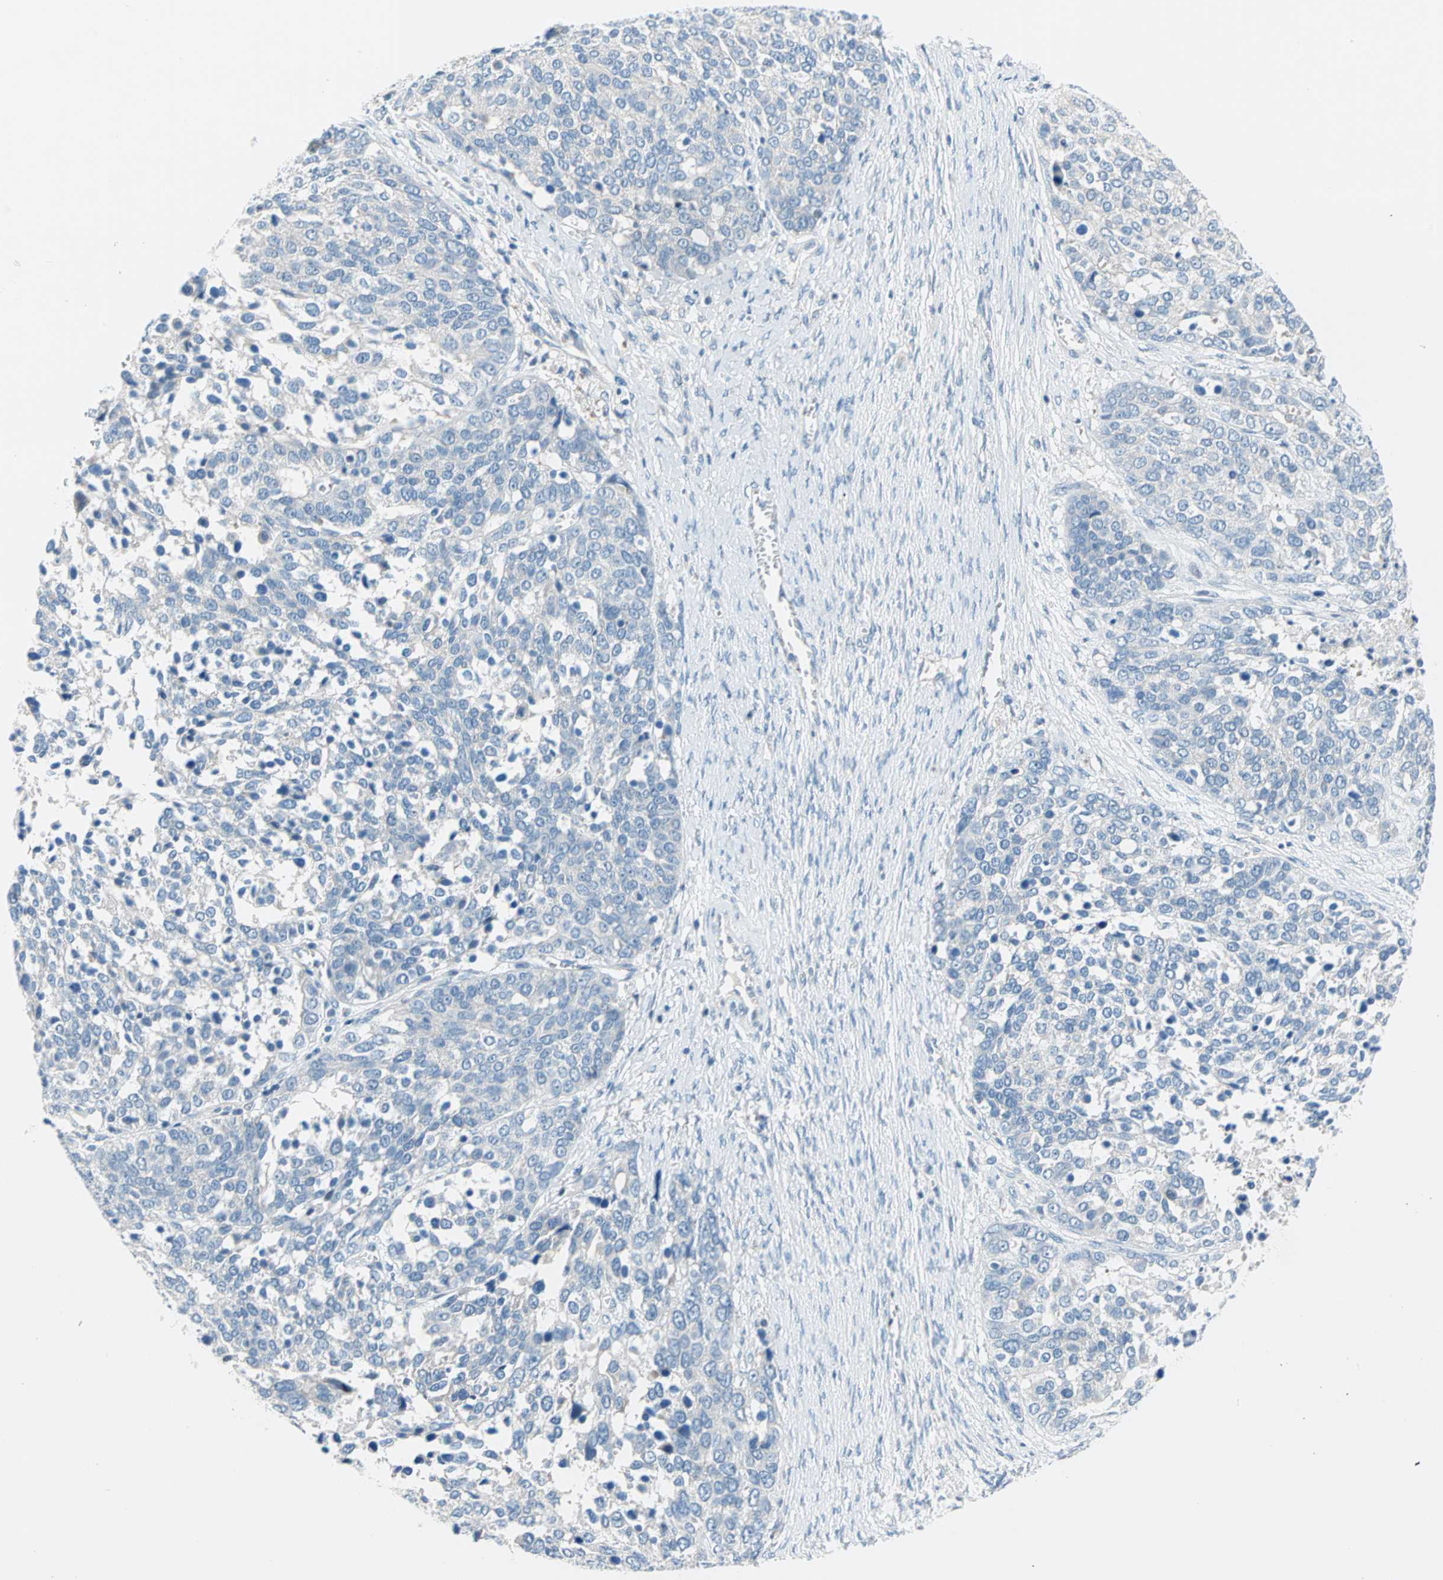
{"staining": {"intensity": "negative", "quantity": "none", "location": "none"}, "tissue": "ovarian cancer", "cell_type": "Tumor cells", "image_type": "cancer", "snomed": [{"axis": "morphology", "description": "Cystadenocarcinoma, serous, NOS"}, {"axis": "topography", "description": "Ovary"}], "caption": "This is a histopathology image of immunohistochemistry (IHC) staining of ovarian cancer, which shows no positivity in tumor cells.", "gene": "TMEM163", "patient": {"sex": "female", "age": 44}}